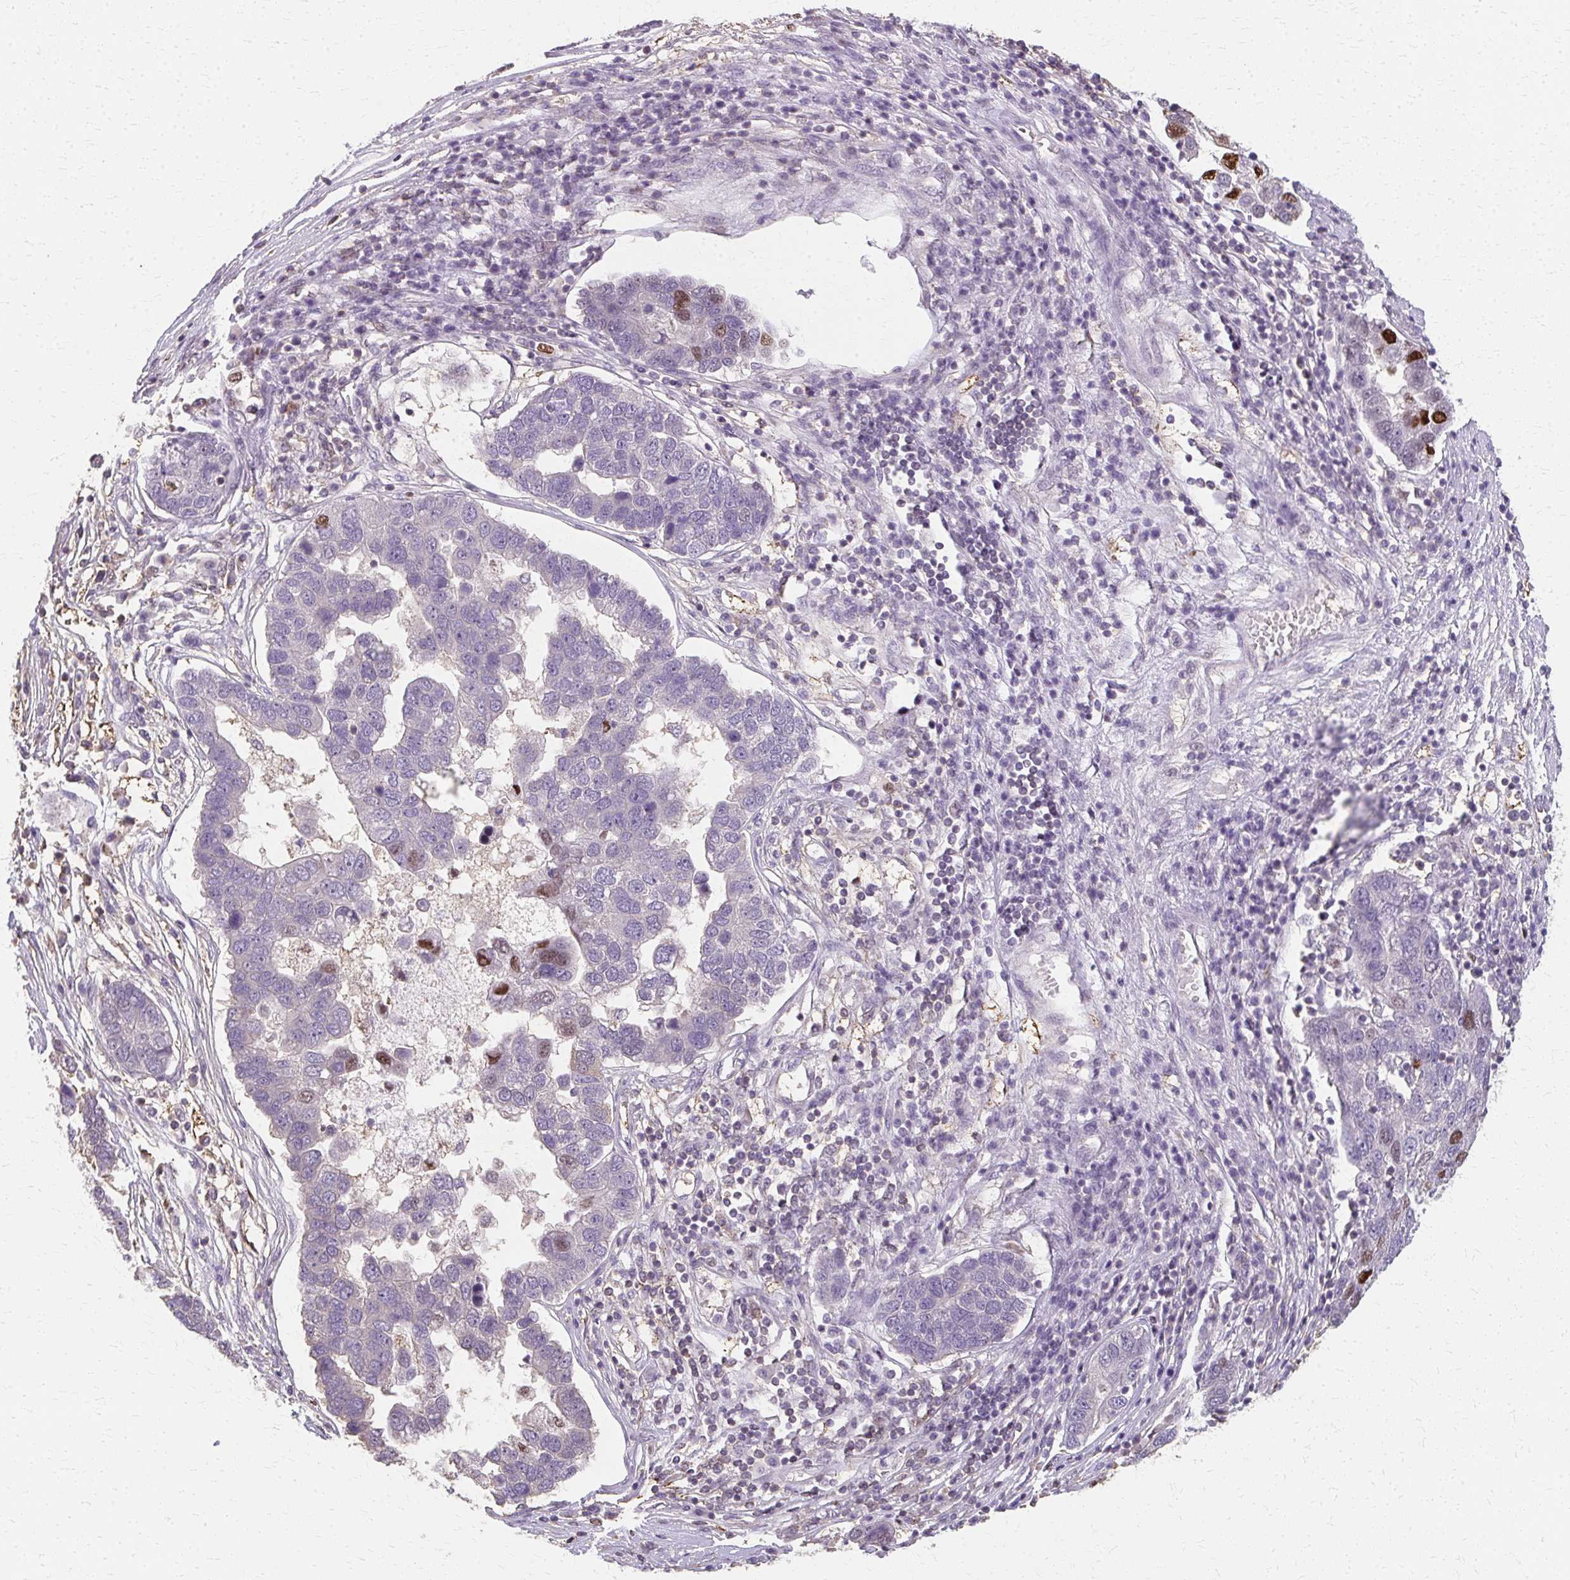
{"staining": {"intensity": "negative", "quantity": "none", "location": "none"}, "tissue": "pancreatic cancer", "cell_type": "Tumor cells", "image_type": "cancer", "snomed": [{"axis": "morphology", "description": "Adenocarcinoma, NOS"}, {"axis": "topography", "description": "Pancreas"}], "caption": "This photomicrograph is of pancreatic cancer stained with IHC to label a protein in brown with the nuclei are counter-stained blue. There is no staining in tumor cells.", "gene": "RABGAP1L", "patient": {"sex": "female", "age": 61}}